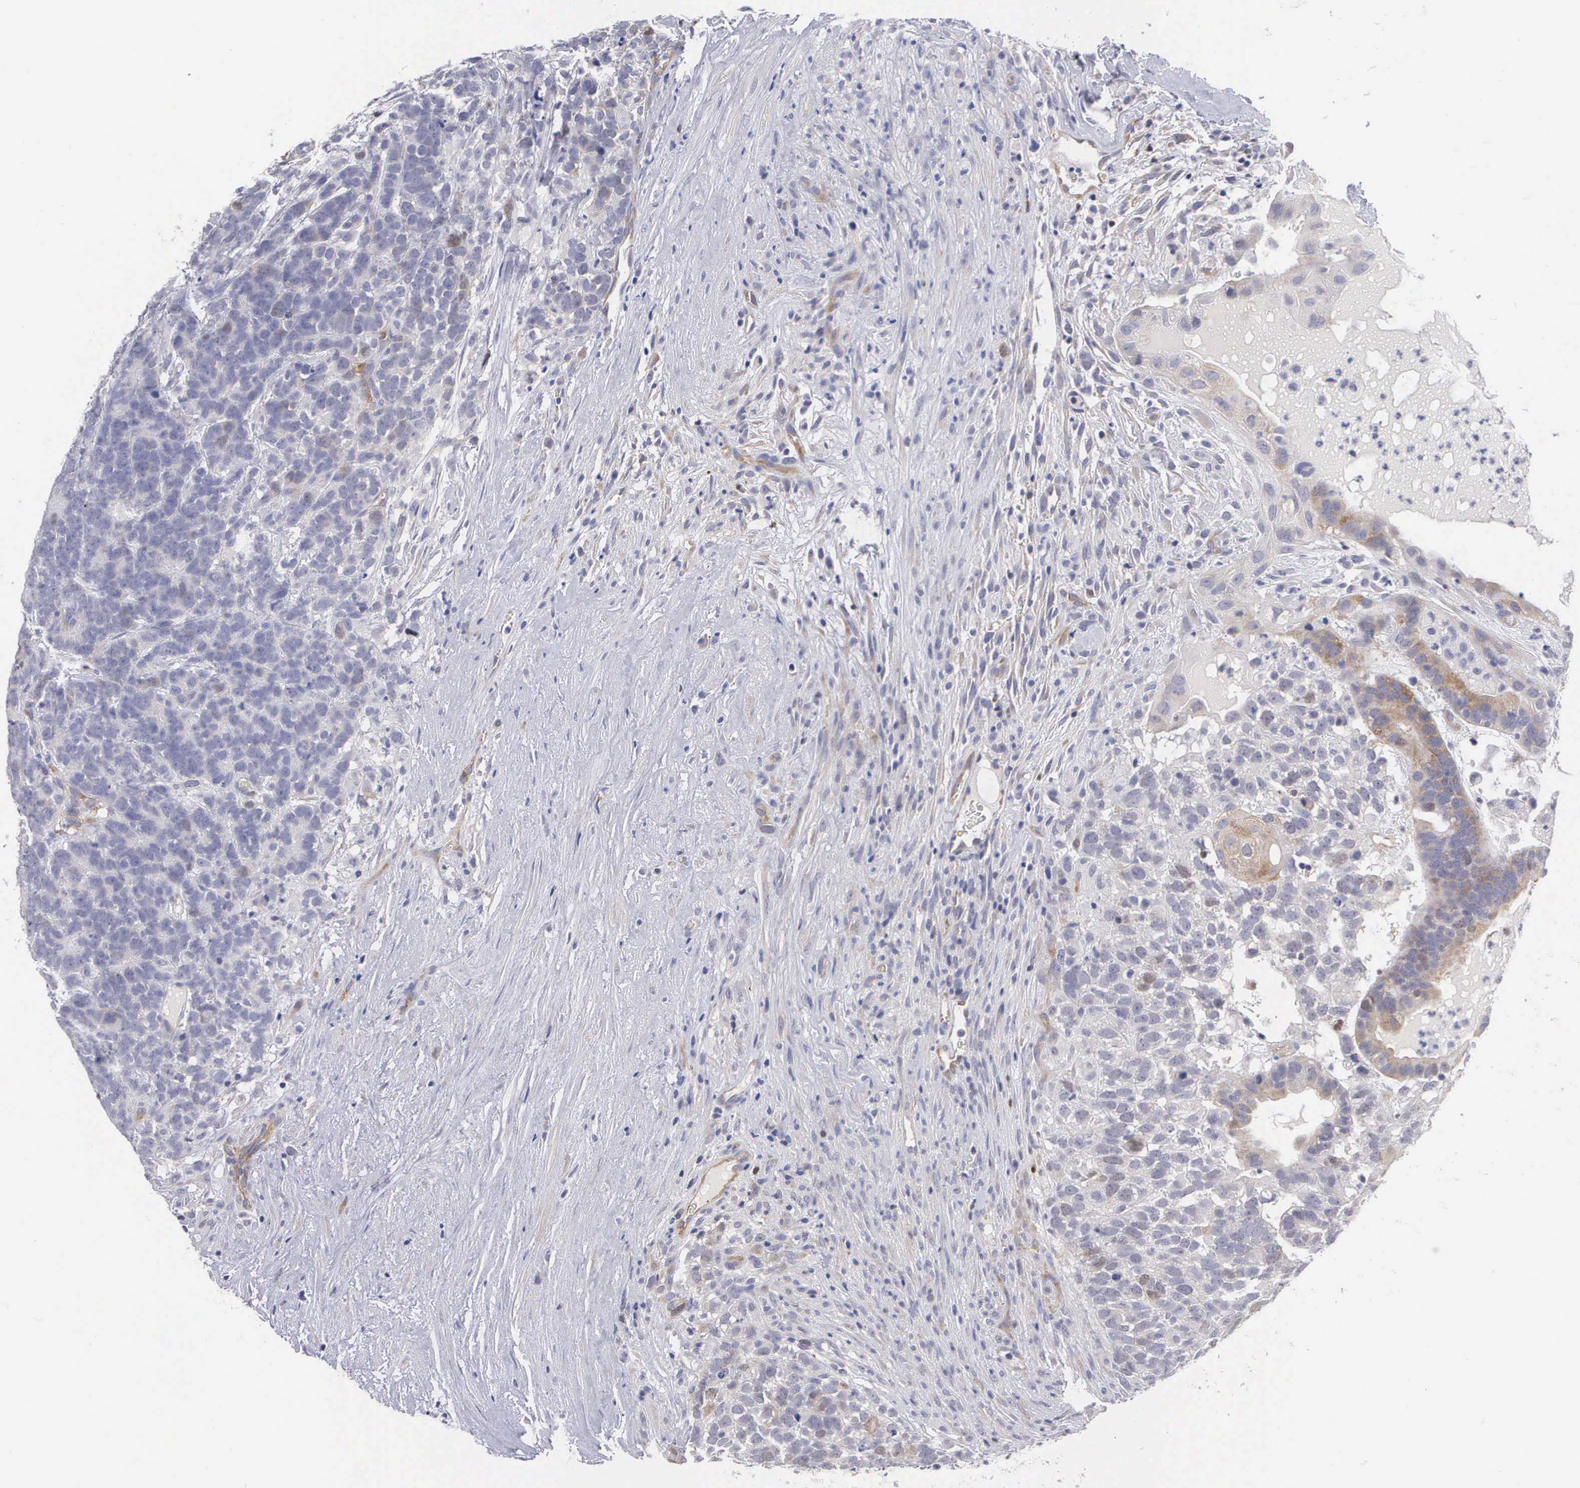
{"staining": {"intensity": "weak", "quantity": "25%-75%", "location": "cytoplasmic/membranous"}, "tissue": "testis cancer", "cell_type": "Tumor cells", "image_type": "cancer", "snomed": [{"axis": "morphology", "description": "Carcinoma, Embryonal, NOS"}, {"axis": "topography", "description": "Testis"}], "caption": "The immunohistochemical stain labels weak cytoplasmic/membranous staining in tumor cells of testis embryonal carcinoma tissue.", "gene": "MAST4", "patient": {"sex": "male", "age": 26}}